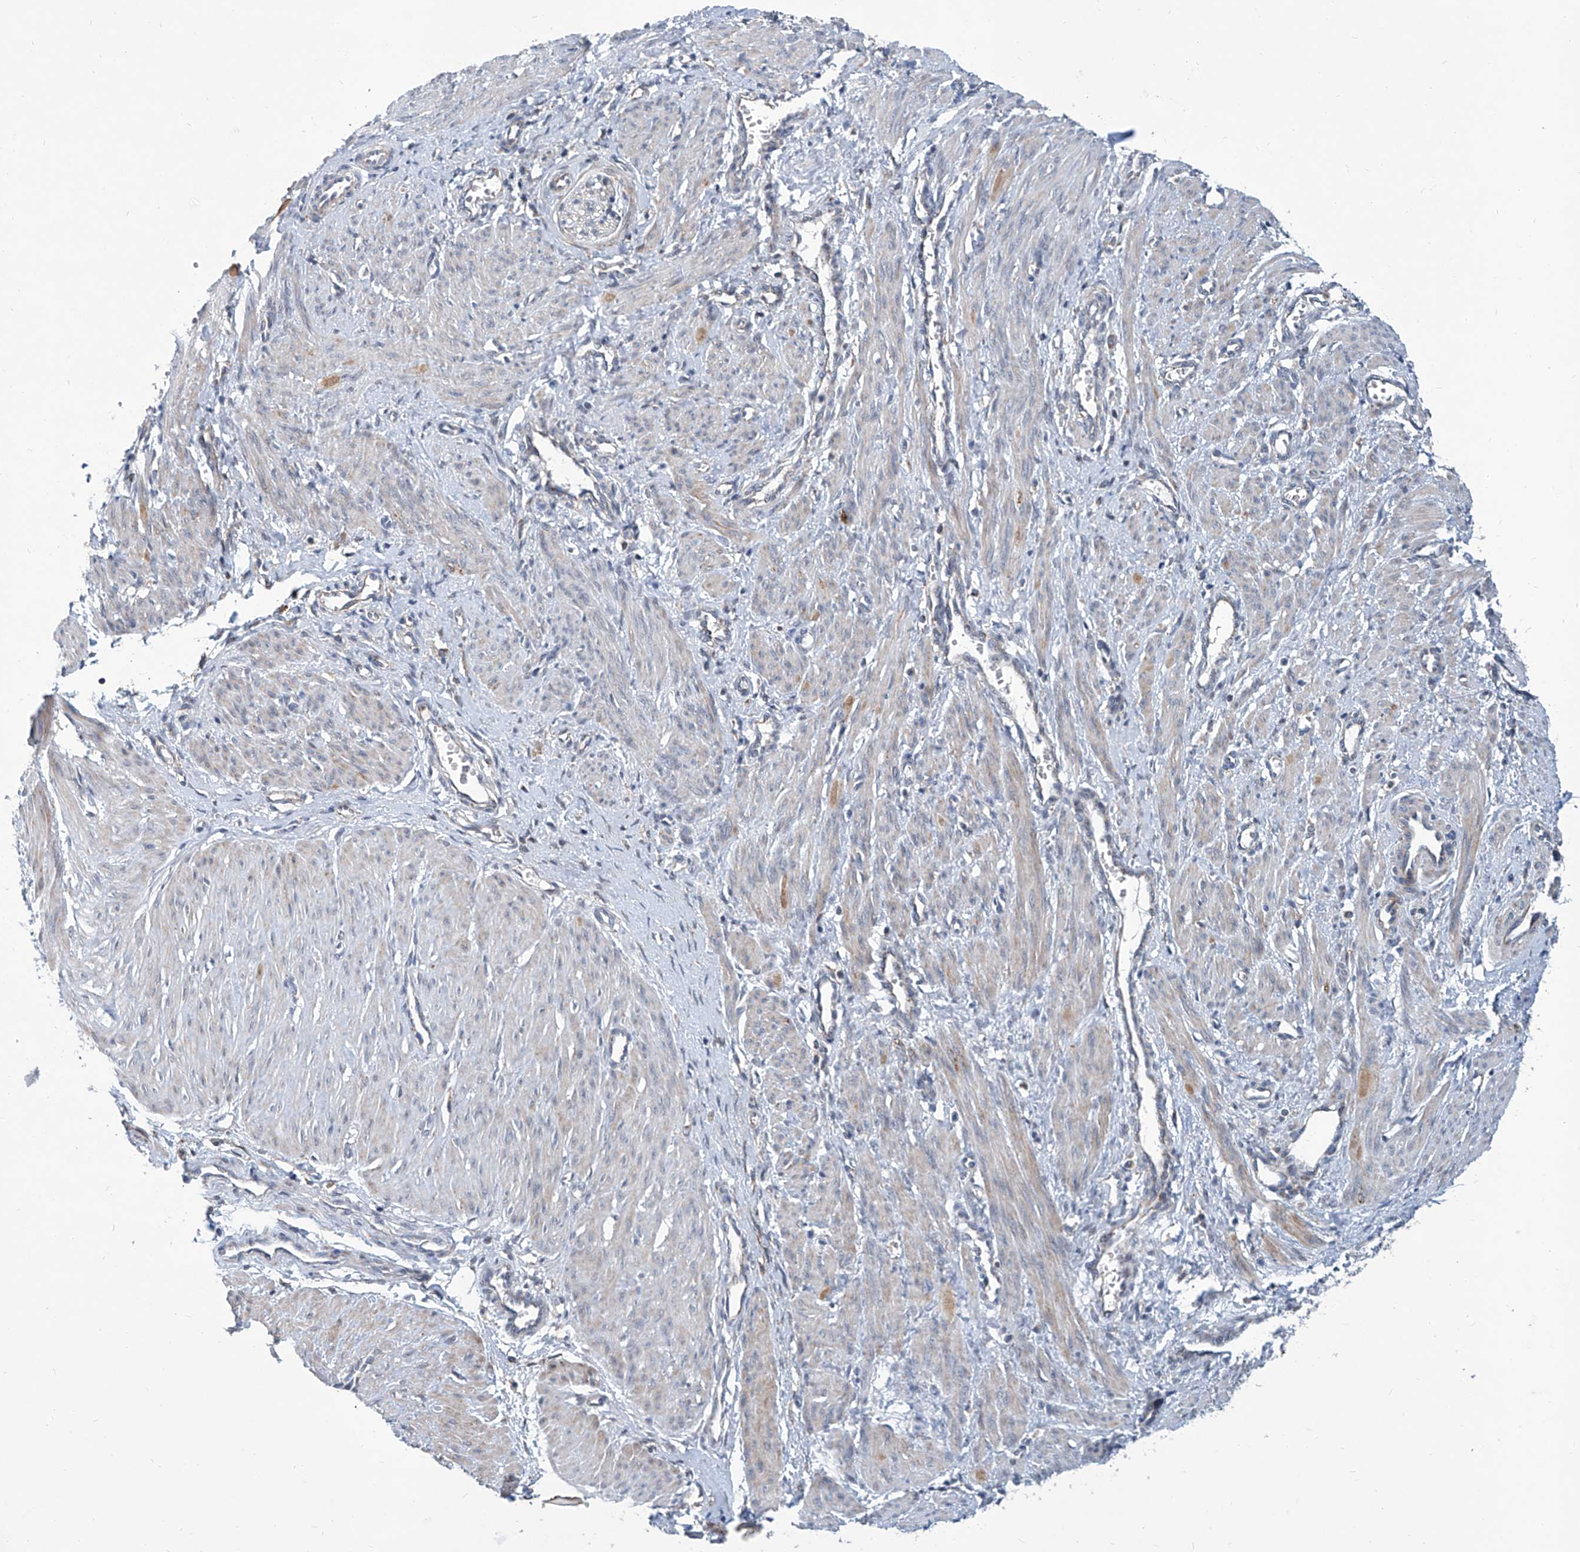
{"staining": {"intensity": "weak", "quantity": "25%-75%", "location": "cytoplasmic/membranous"}, "tissue": "smooth muscle", "cell_type": "Smooth muscle cells", "image_type": "normal", "snomed": [{"axis": "morphology", "description": "Normal tissue, NOS"}, {"axis": "topography", "description": "Endometrium"}], "caption": "Brown immunohistochemical staining in unremarkable human smooth muscle displays weak cytoplasmic/membranous staining in about 25%-75% of smooth muscle cells. (DAB IHC, brown staining for protein, blue staining for nuclei).", "gene": "USP48", "patient": {"sex": "female", "age": 33}}